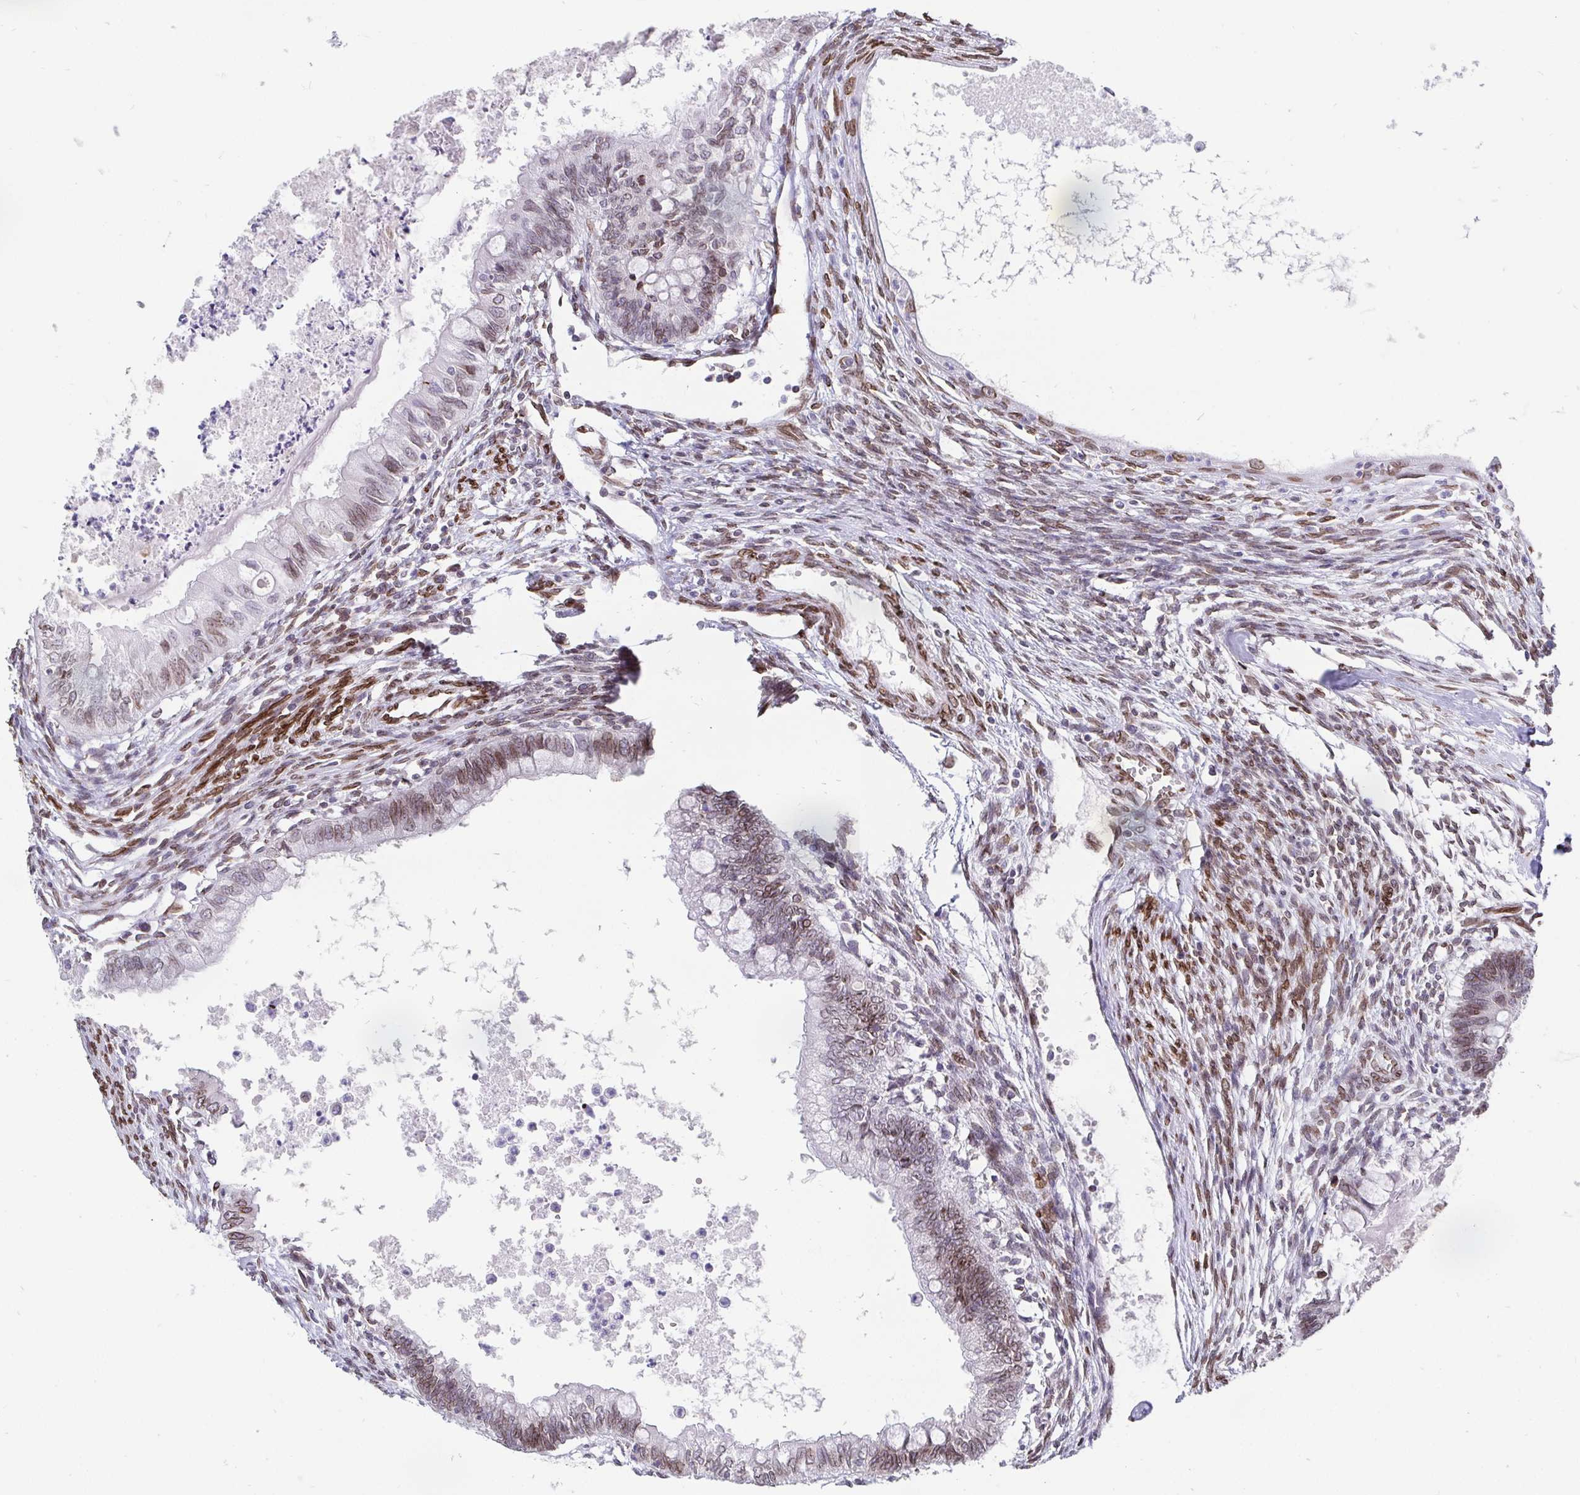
{"staining": {"intensity": "moderate", "quantity": "25%-75%", "location": "cytoplasmic/membranous,nuclear"}, "tissue": "testis cancer", "cell_type": "Tumor cells", "image_type": "cancer", "snomed": [{"axis": "morphology", "description": "Carcinoma, Embryonal, NOS"}, {"axis": "topography", "description": "Testis"}], "caption": "Moderate cytoplasmic/membranous and nuclear protein positivity is identified in approximately 25%-75% of tumor cells in embryonal carcinoma (testis).", "gene": "EMD", "patient": {"sex": "male", "age": 37}}